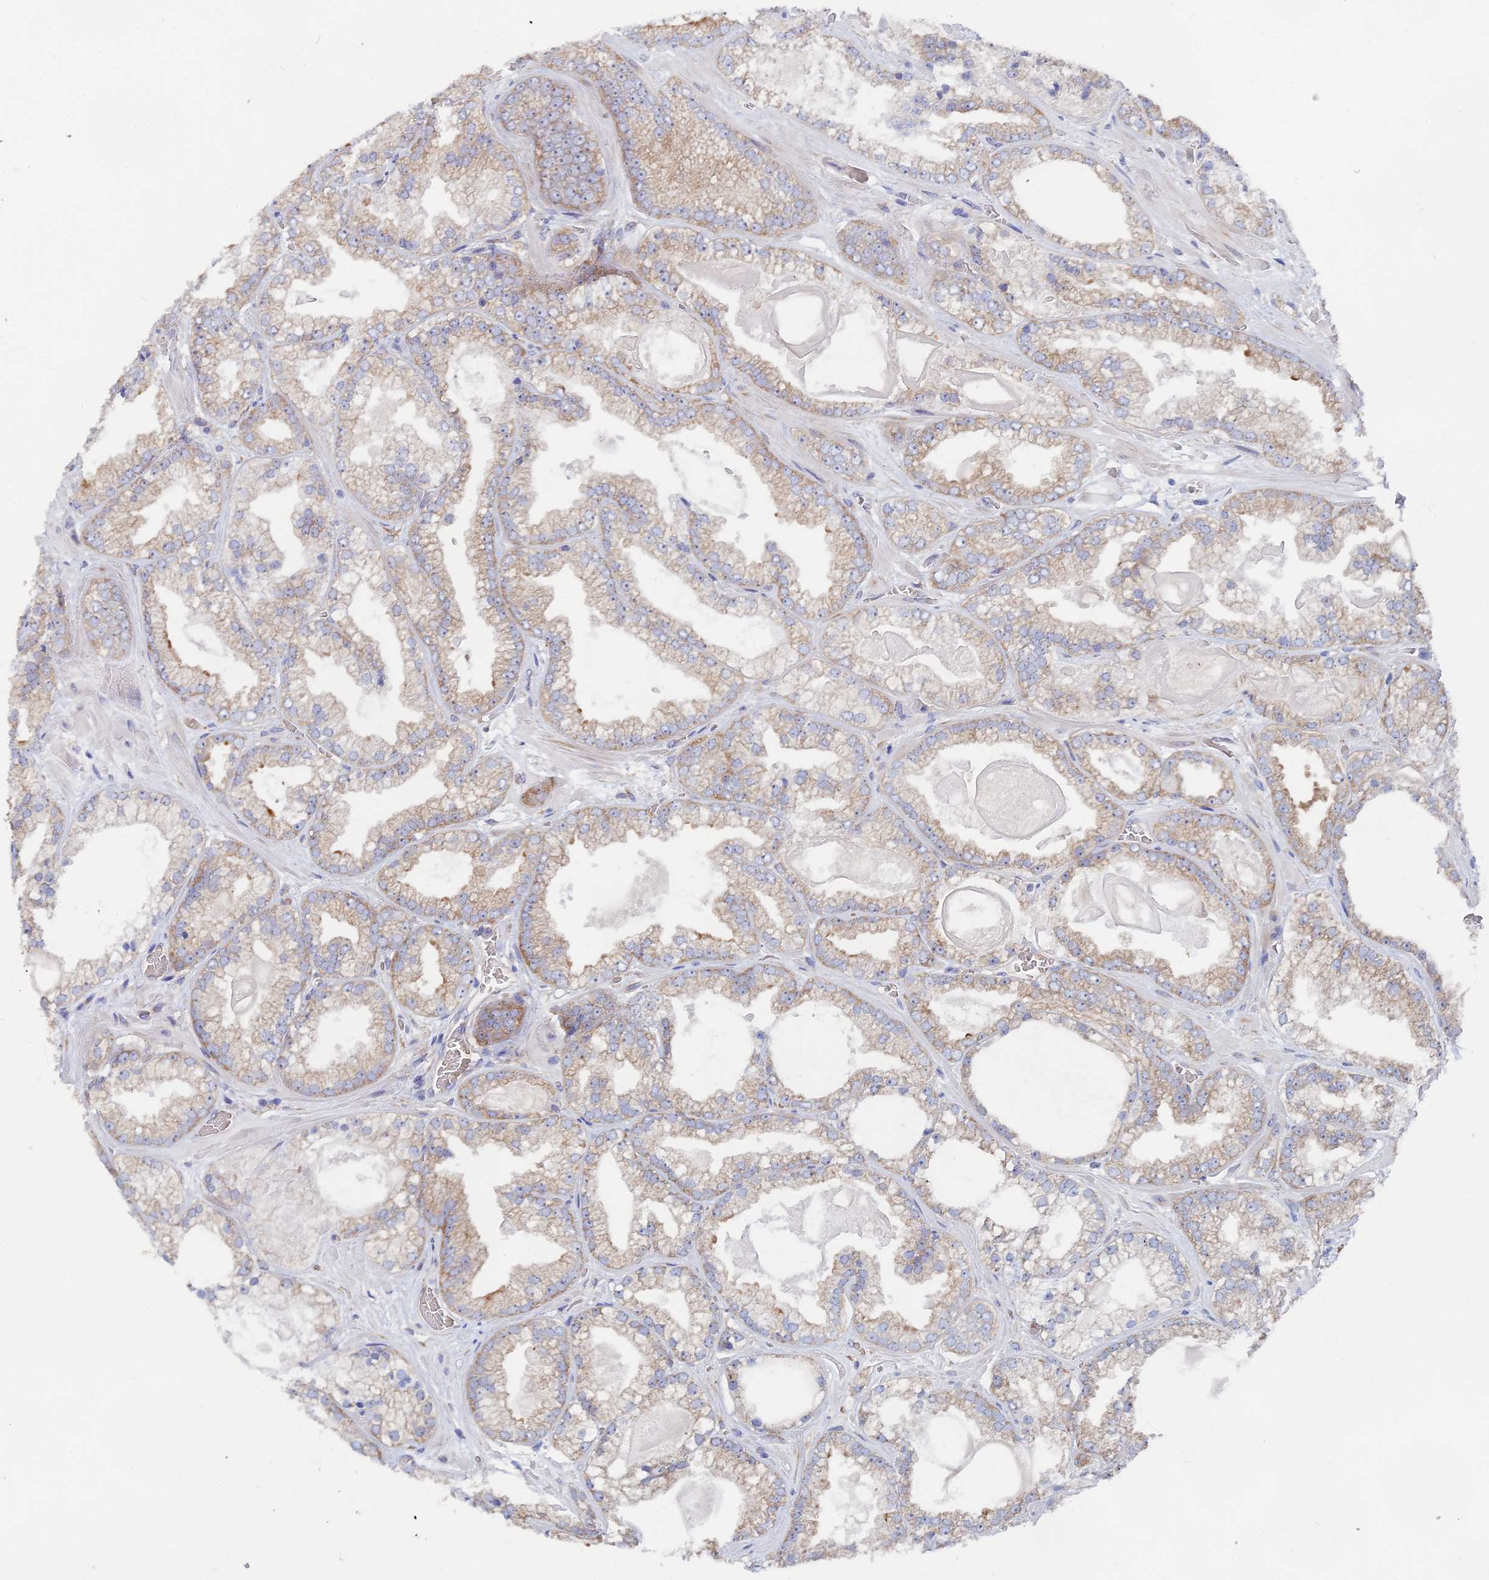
{"staining": {"intensity": "weak", "quantity": "25%-75%", "location": "cytoplasmic/membranous"}, "tissue": "prostate cancer", "cell_type": "Tumor cells", "image_type": "cancer", "snomed": [{"axis": "morphology", "description": "Adenocarcinoma, Low grade"}, {"axis": "topography", "description": "Prostate"}], "caption": "Tumor cells show low levels of weak cytoplasmic/membranous staining in about 25%-75% of cells in human low-grade adenocarcinoma (prostate).", "gene": "ELOF1", "patient": {"sex": "male", "age": 57}}